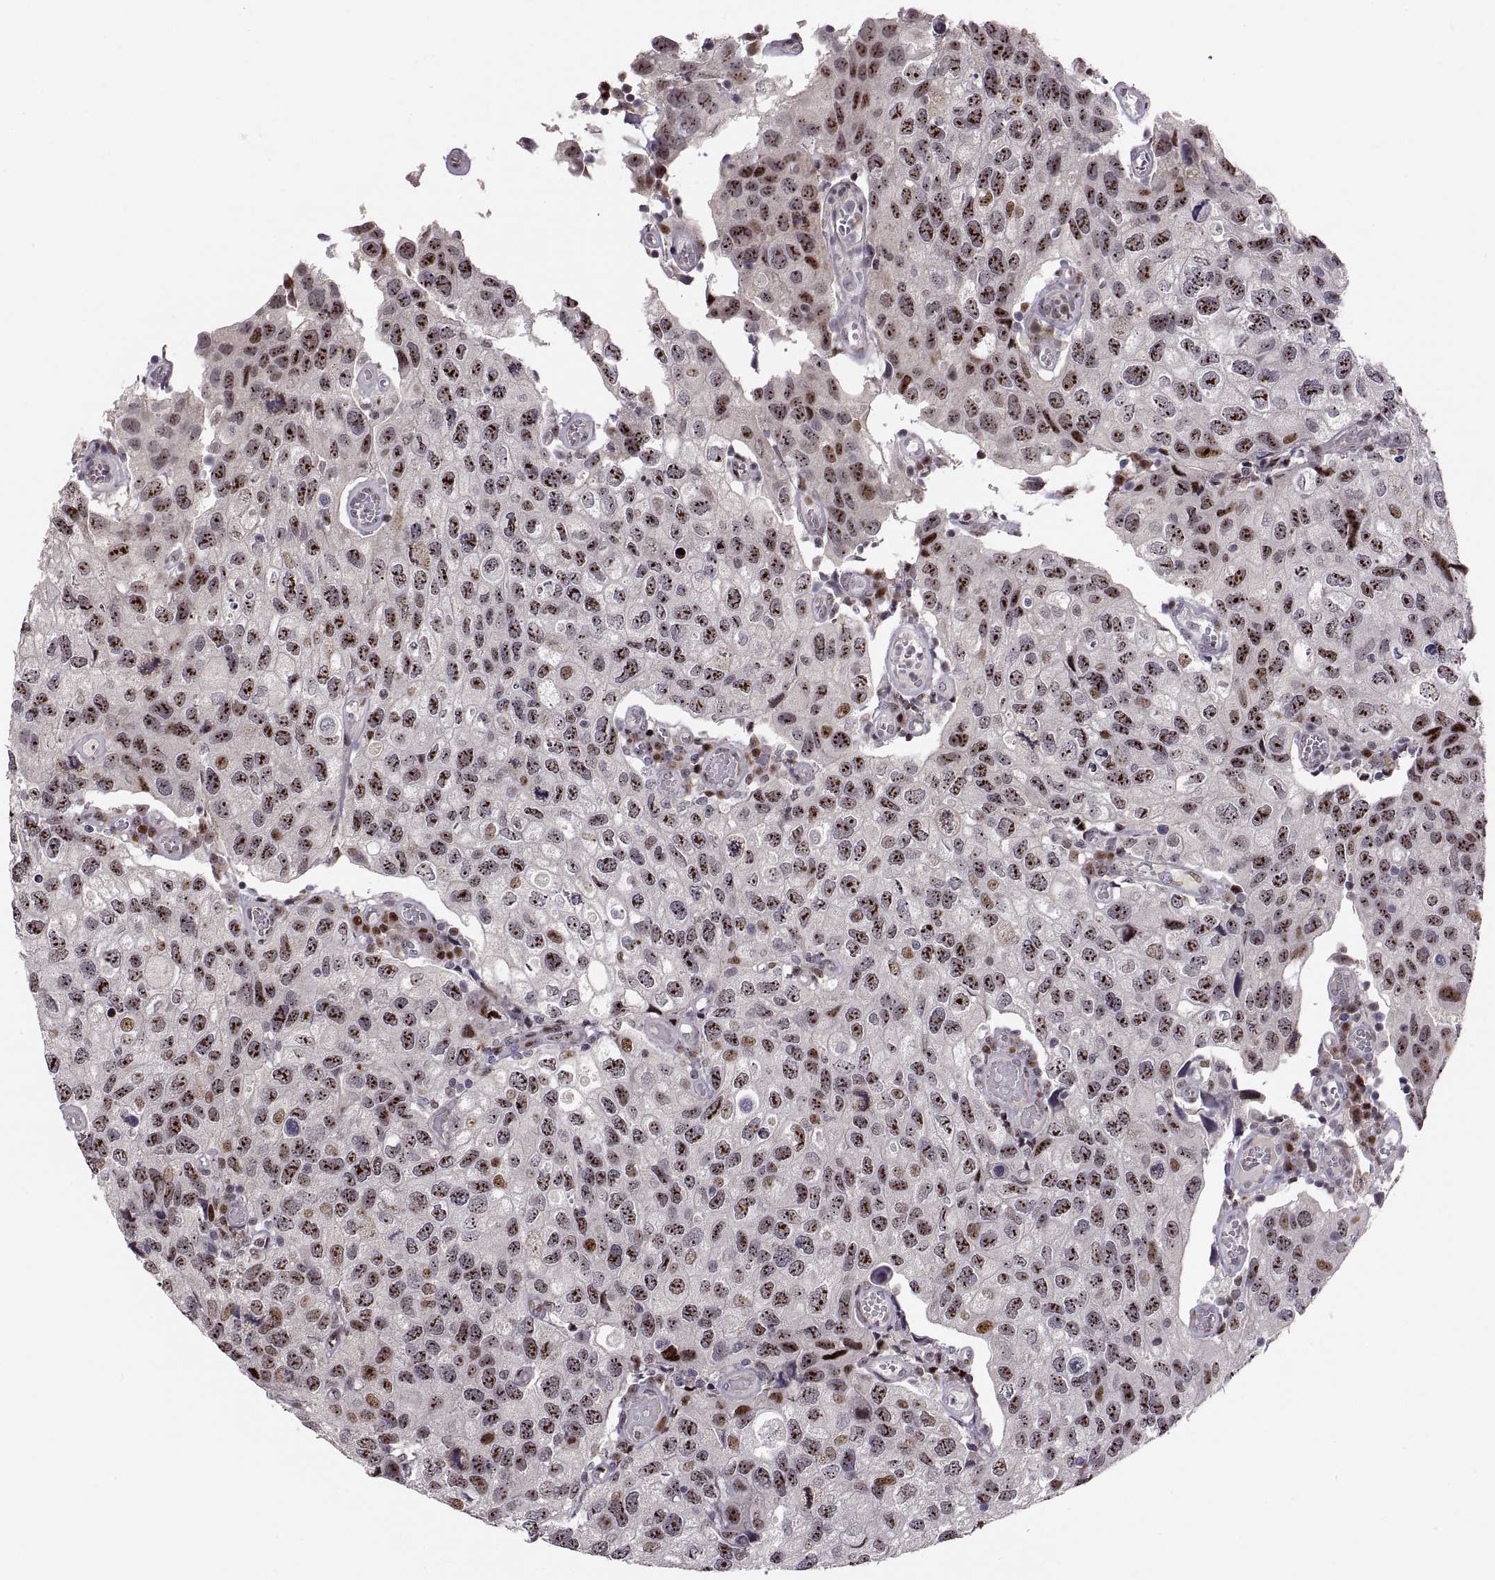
{"staining": {"intensity": "strong", "quantity": "25%-75%", "location": "nuclear"}, "tissue": "urothelial cancer", "cell_type": "Tumor cells", "image_type": "cancer", "snomed": [{"axis": "morphology", "description": "Urothelial carcinoma, High grade"}, {"axis": "topography", "description": "Urinary bladder"}], "caption": "Approximately 25%-75% of tumor cells in human urothelial cancer reveal strong nuclear protein staining as visualized by brown immunohistochemical staining.", "gene": "SNAI1", "patient": {"sex": "male", "age": 79}}